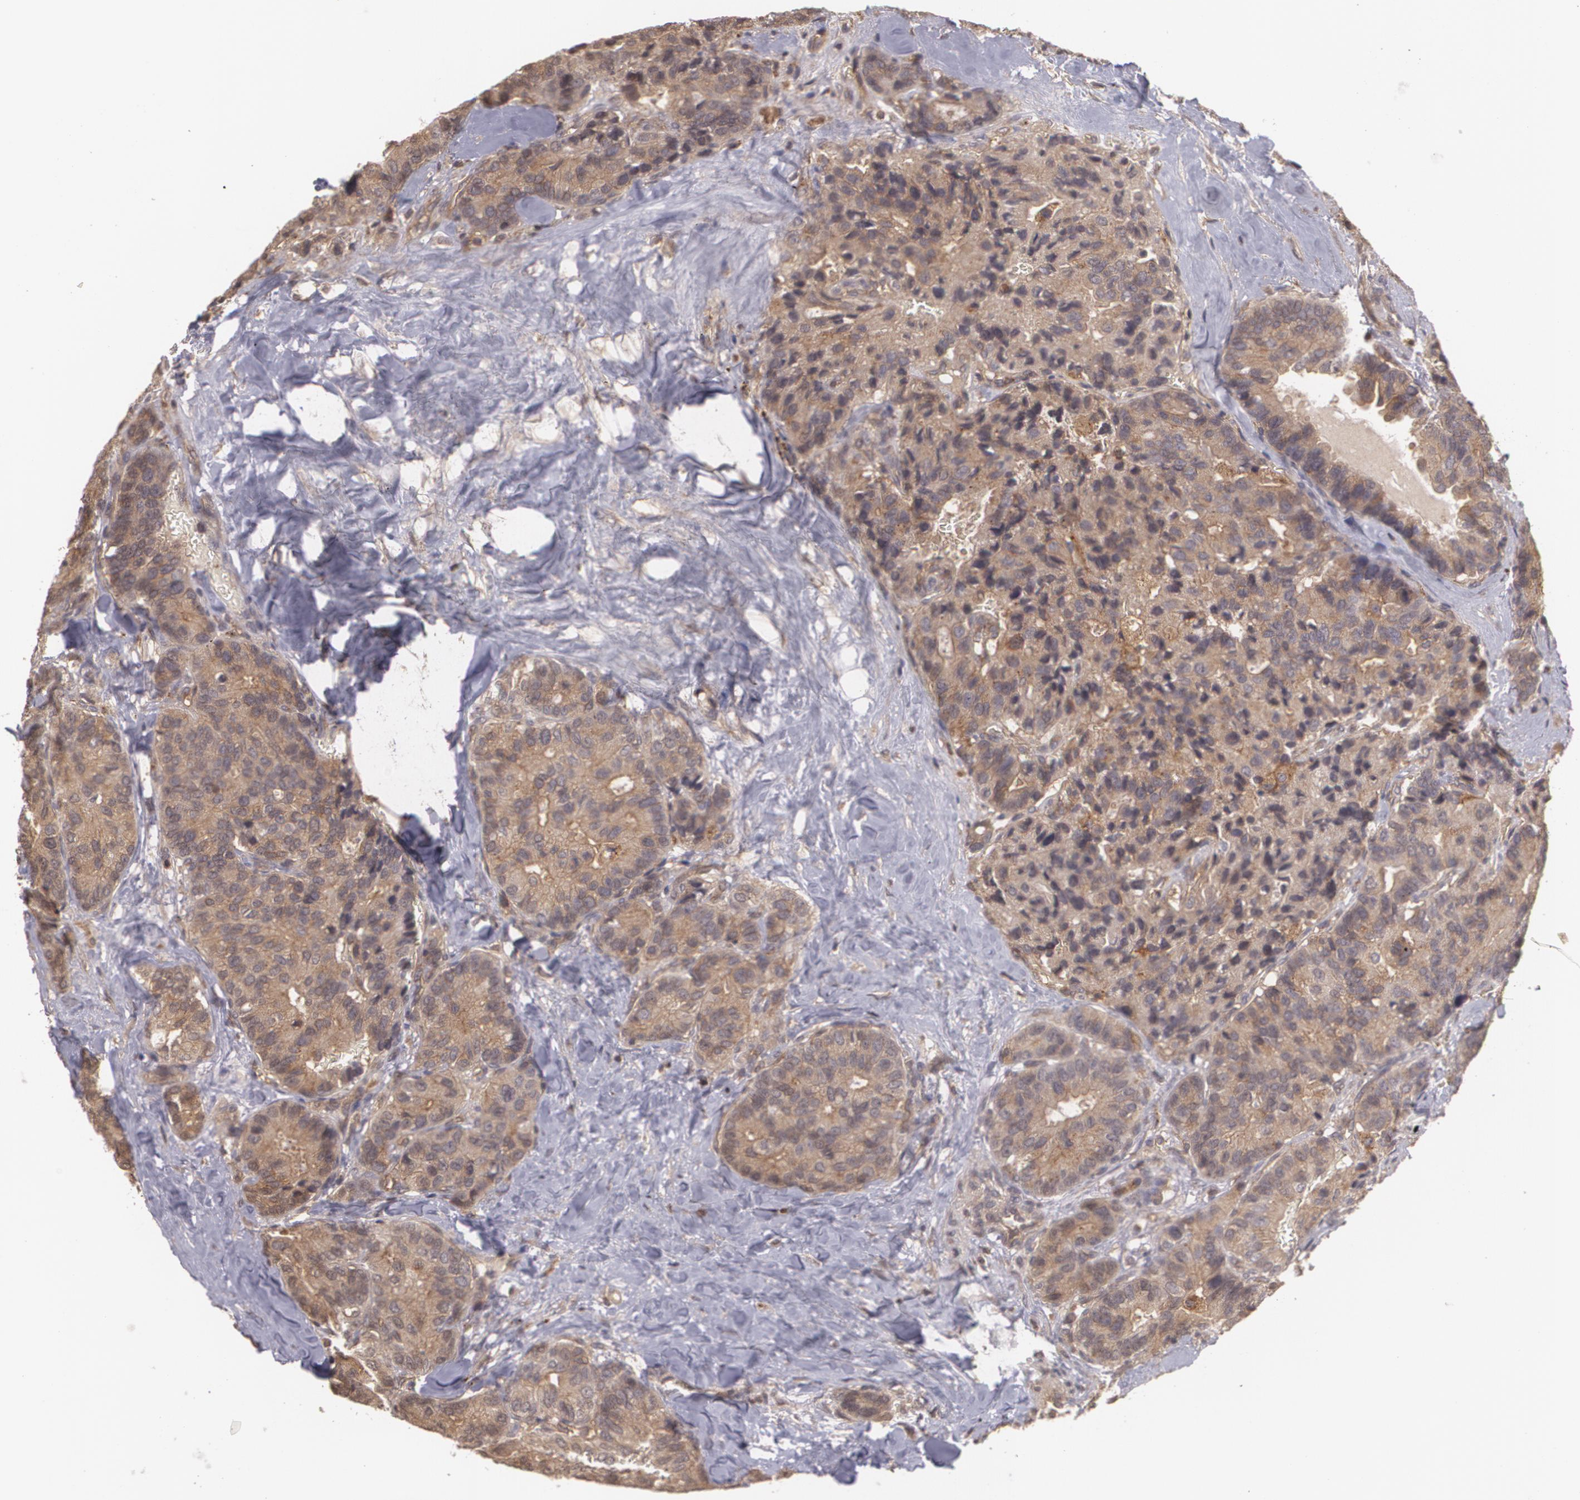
{"staining": {"intensity": "moderate", "quantity": ">75%", "location": "cytoplasmic/membranous"}, "tissue": "breast cancer", "cell_type": "Tumor cells", "image_type": "cancer", "snomed": [{"axis": "morphology", "description": "Duct carcinoma"}, {"axis": "topography", "description": "Breast"}], "caption": "Immunohistochemical staining of breast cancer (infiltrating ductal carcinoma) shows medium levels of moderate cytoplasmic/membranous staining in about >75% of tumor cells.", "gene": "HRAS", "patient": {"sex": "female", "age": 69}}